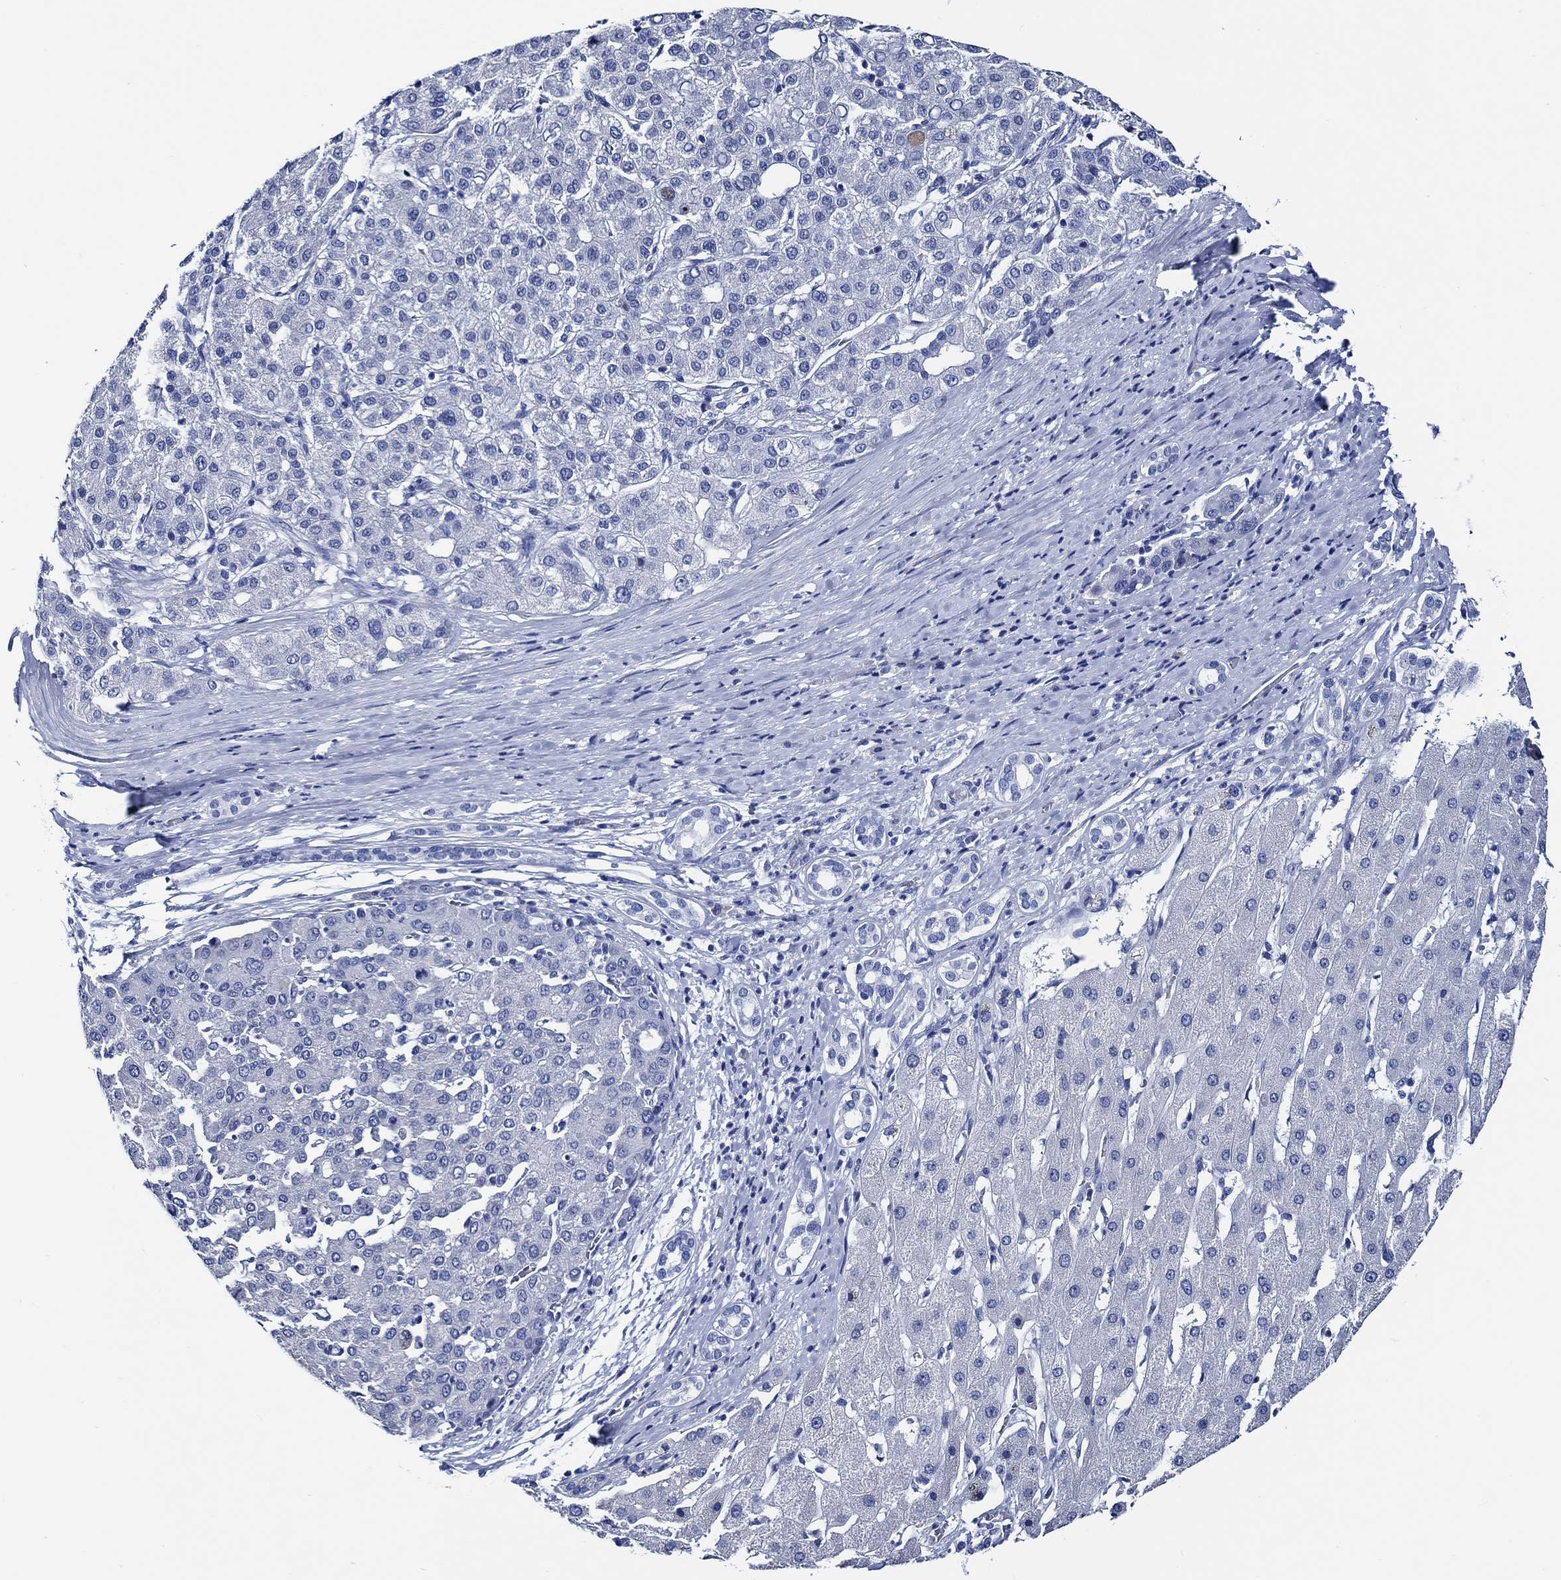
{"staining": {"intensity": "negative", "quantity": "none", "location": "none"}, "tissue": "liver cancer", "cell_type": "Tumor cells", "image_type": "cancer", "snomed": [{"axis": "morphology", "description": "Carcinoma, Hepatocellular, NOS"}, {"axis": "topography", "description": "Liver"}], "caption": "Image shows no protein expression in tumor cells of liver hepatocellular carcinoma tissue.", "gene": "WDR62", "patient": {"sex": "male", "age": 65}}